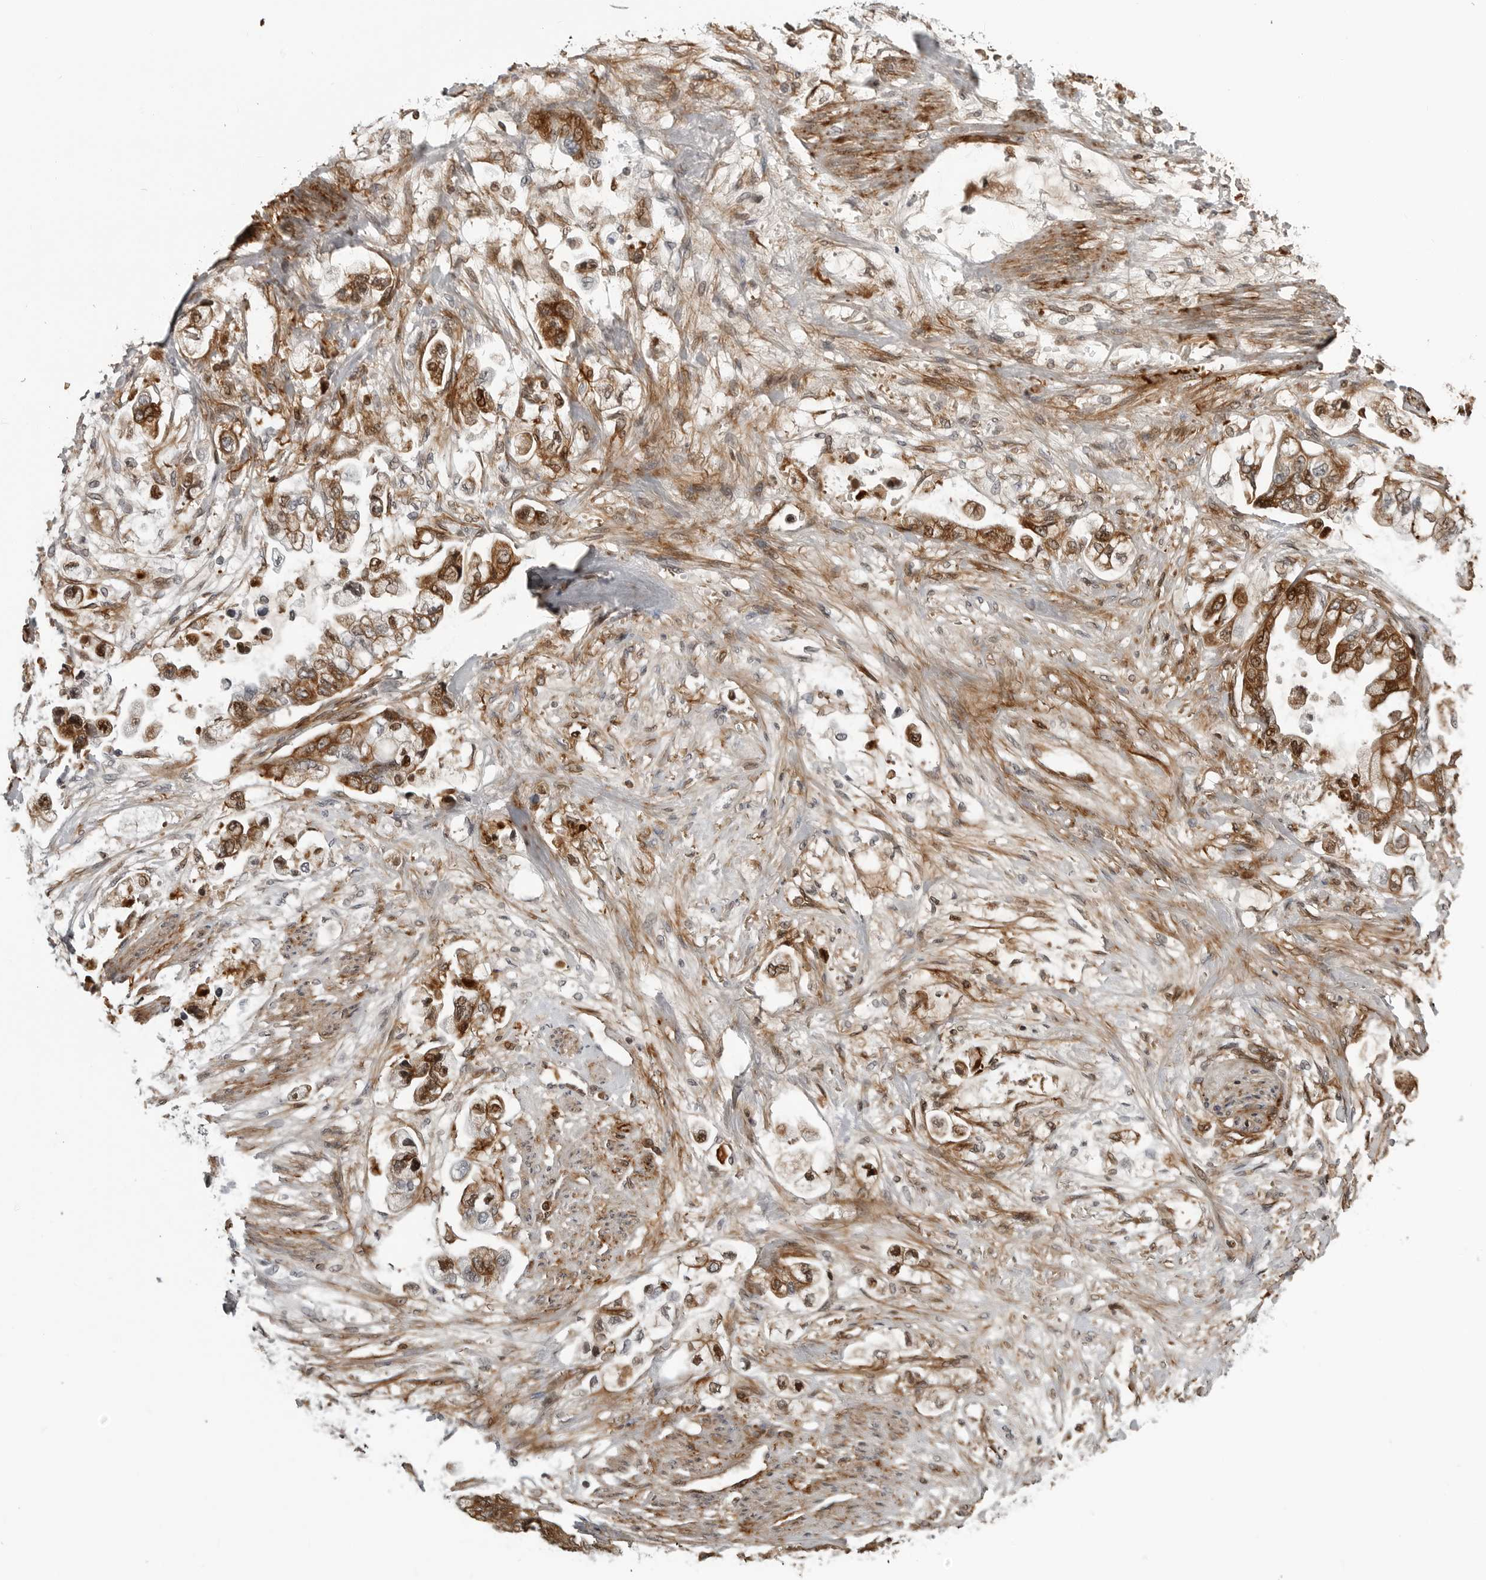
{"staining": {"intensity": "strong", "quantity": ">75%", "location": "cytoplasmic/membranous,nuclear"}, "tissue": "stomach cancer", "cell_type": "Tumor cells", "image_type": "cancer", "snomed": [{"axis": "morphology", "description": "Adenocarcinoma, NOS"}, {"axis": "topography", "description": "Stomach"}], "caption": "Stomach cancer tissue exhibits strong cytoplasmic/membranous and nuclear expression in approximately >75% of tumor cells", "gene": "CXCR5", "patient": {"sex": "male", "age": 62}}